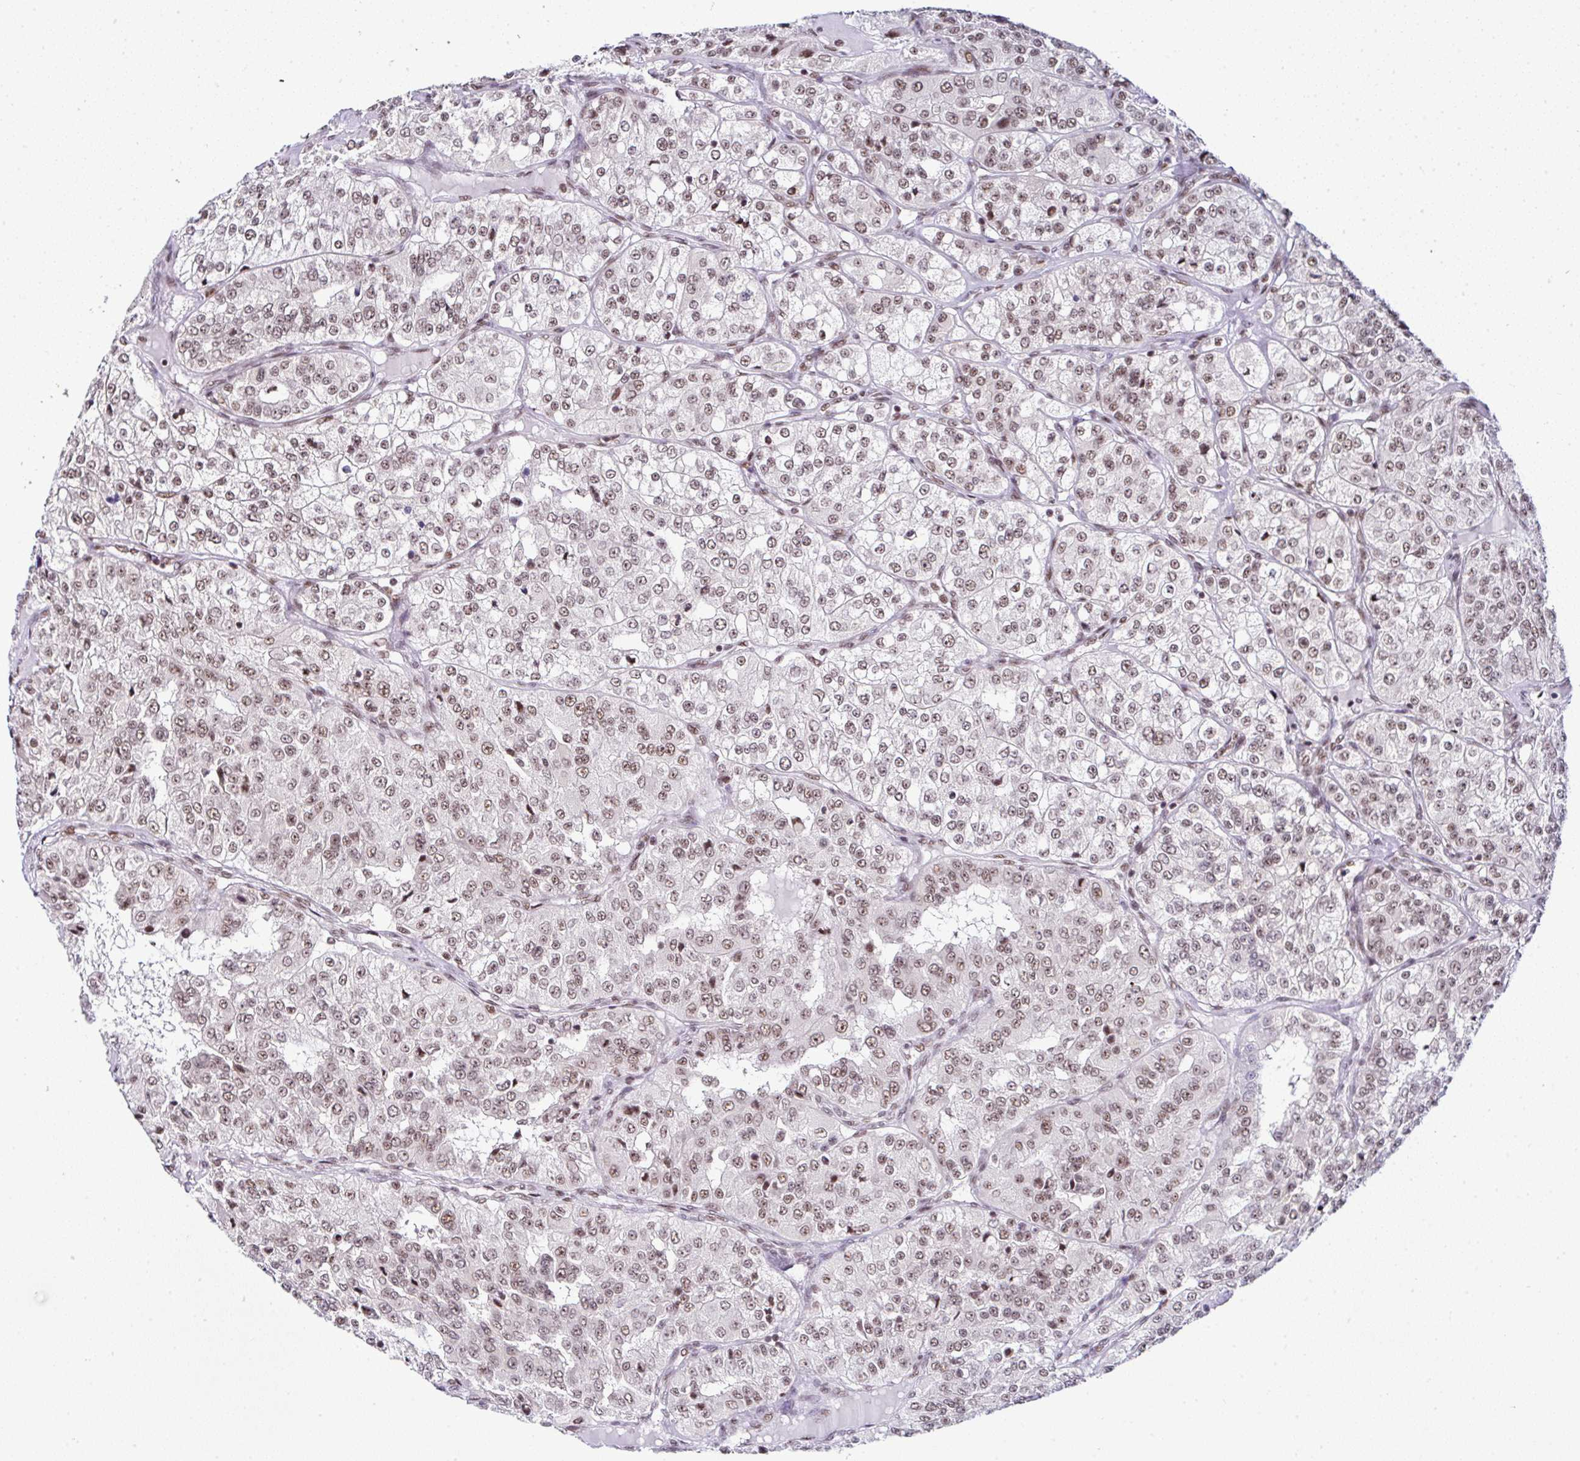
{"staining": {"intensity": "moderate", "quantity": ">75%", "location": "nuclear"}, "tissue": "renal cancer", "cell_type": "Tumor cells", "image_type": "cancer", "snomed": [{"axis": "morphology", "description": "Adenocarcinoma, NOS"}, {"axis": "topography", "description": "Kidney"}], "caption": "Human renal cancer (adenocarcinoma) stained with a brown dye exhibits moderate nuclear positive staining in approximately >75% of tumor cells.", "gene": "PTPN2", "patient": {"sex": "female", "age": 63}}